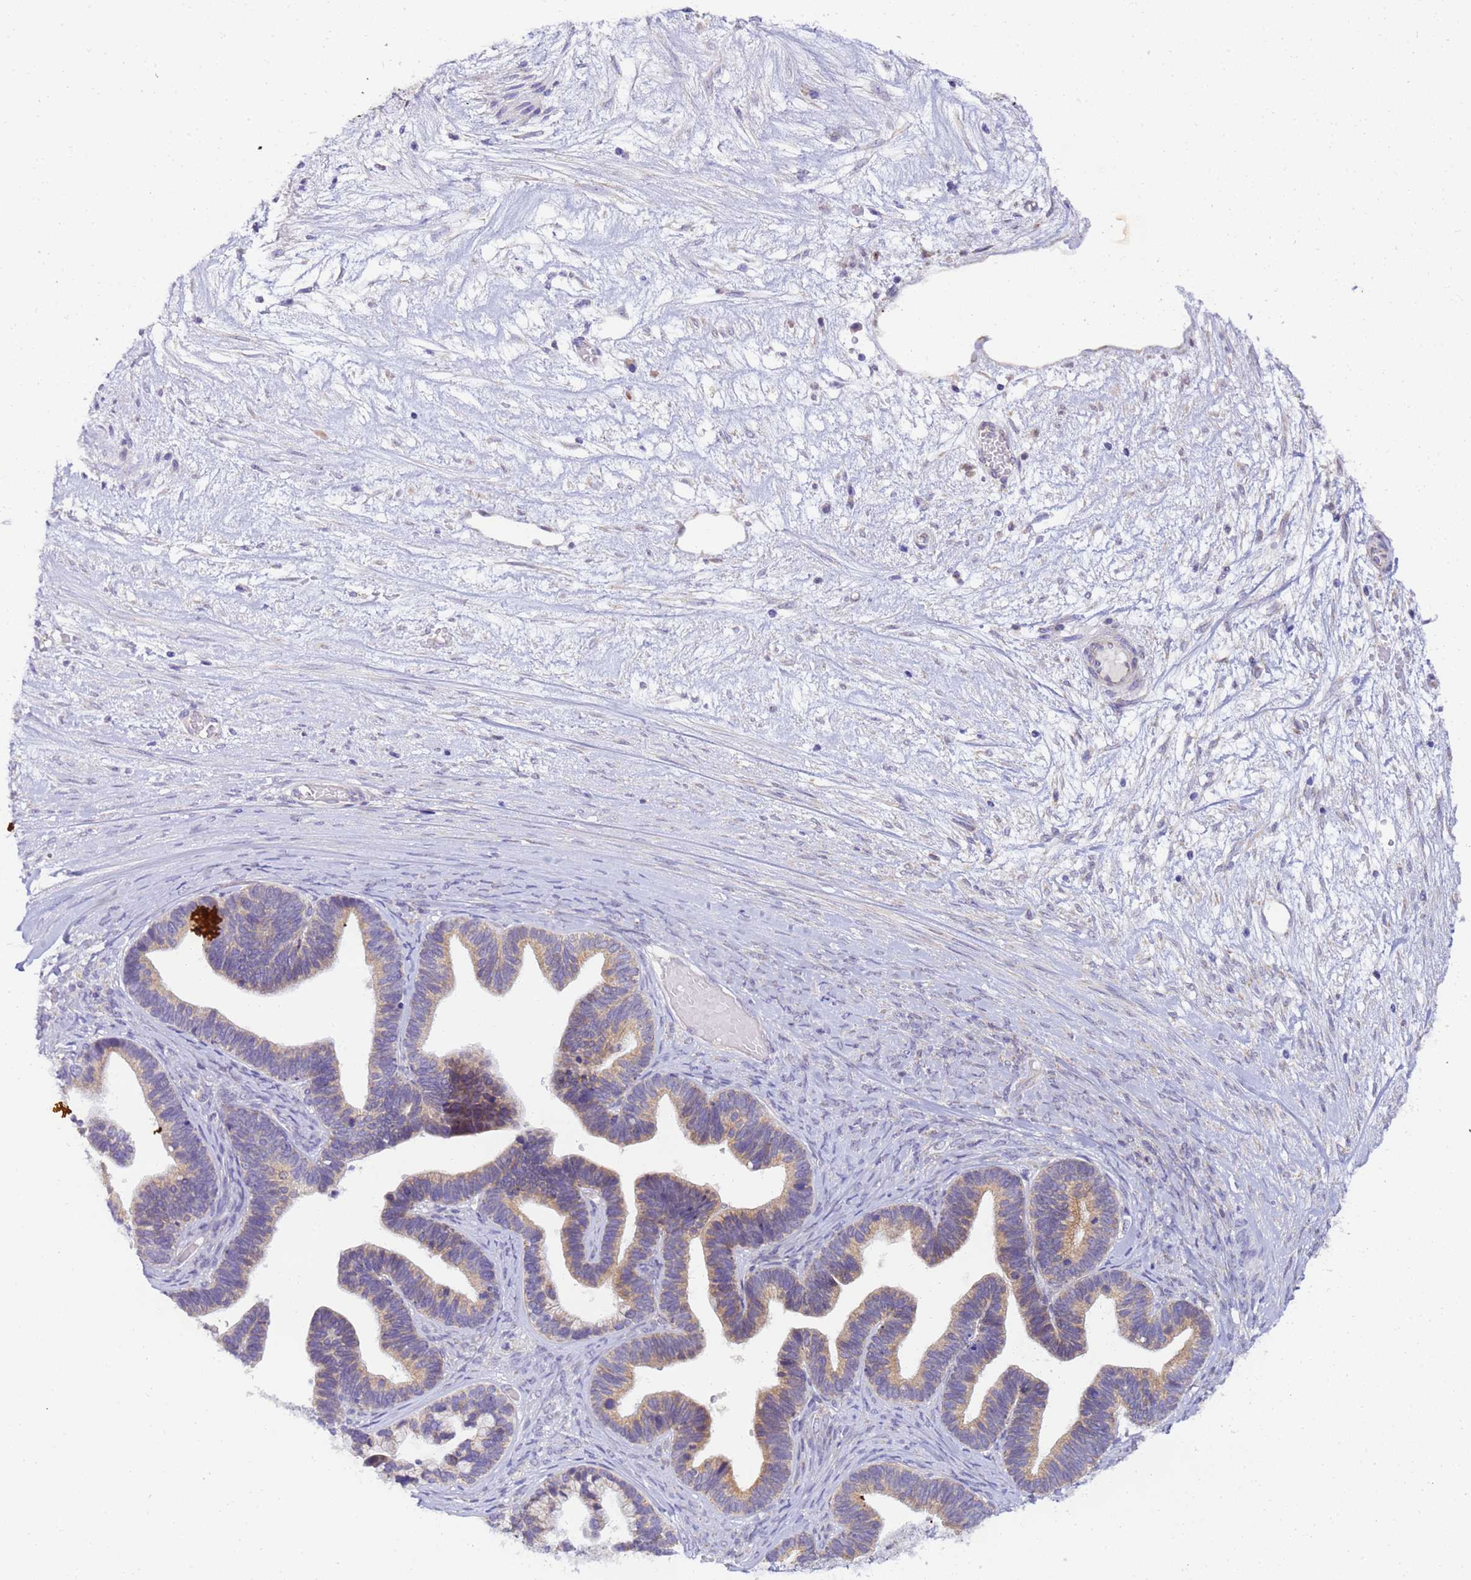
{"staining": {"intensity": "moderate", "quantity": "25%-75%", "location": "cytoplasmic/membranous"}, "tissue": "ovarian cancer", "cell_type": "Tumor cells", "image_type": "cancer", "snomed": [{"axis": "morphology", "description": "Cystadenocarcinoma, serous, NOS"}, {"axis": "topography", "description": "Ovary"}], "caption": "A micrograph of ovarian serous cystadenocarcinoma stained for a protein reveals moderate cytoplasmic/membranous brown staining in tumor cells. The staining was performed using DAB to visualize the protein expression in brown, while the nuclei were stained in blue with hematoxylin (Magnification: 20x).", "gene": "RAPGEF3", "patient": {"sex": "female", "age": 56}}